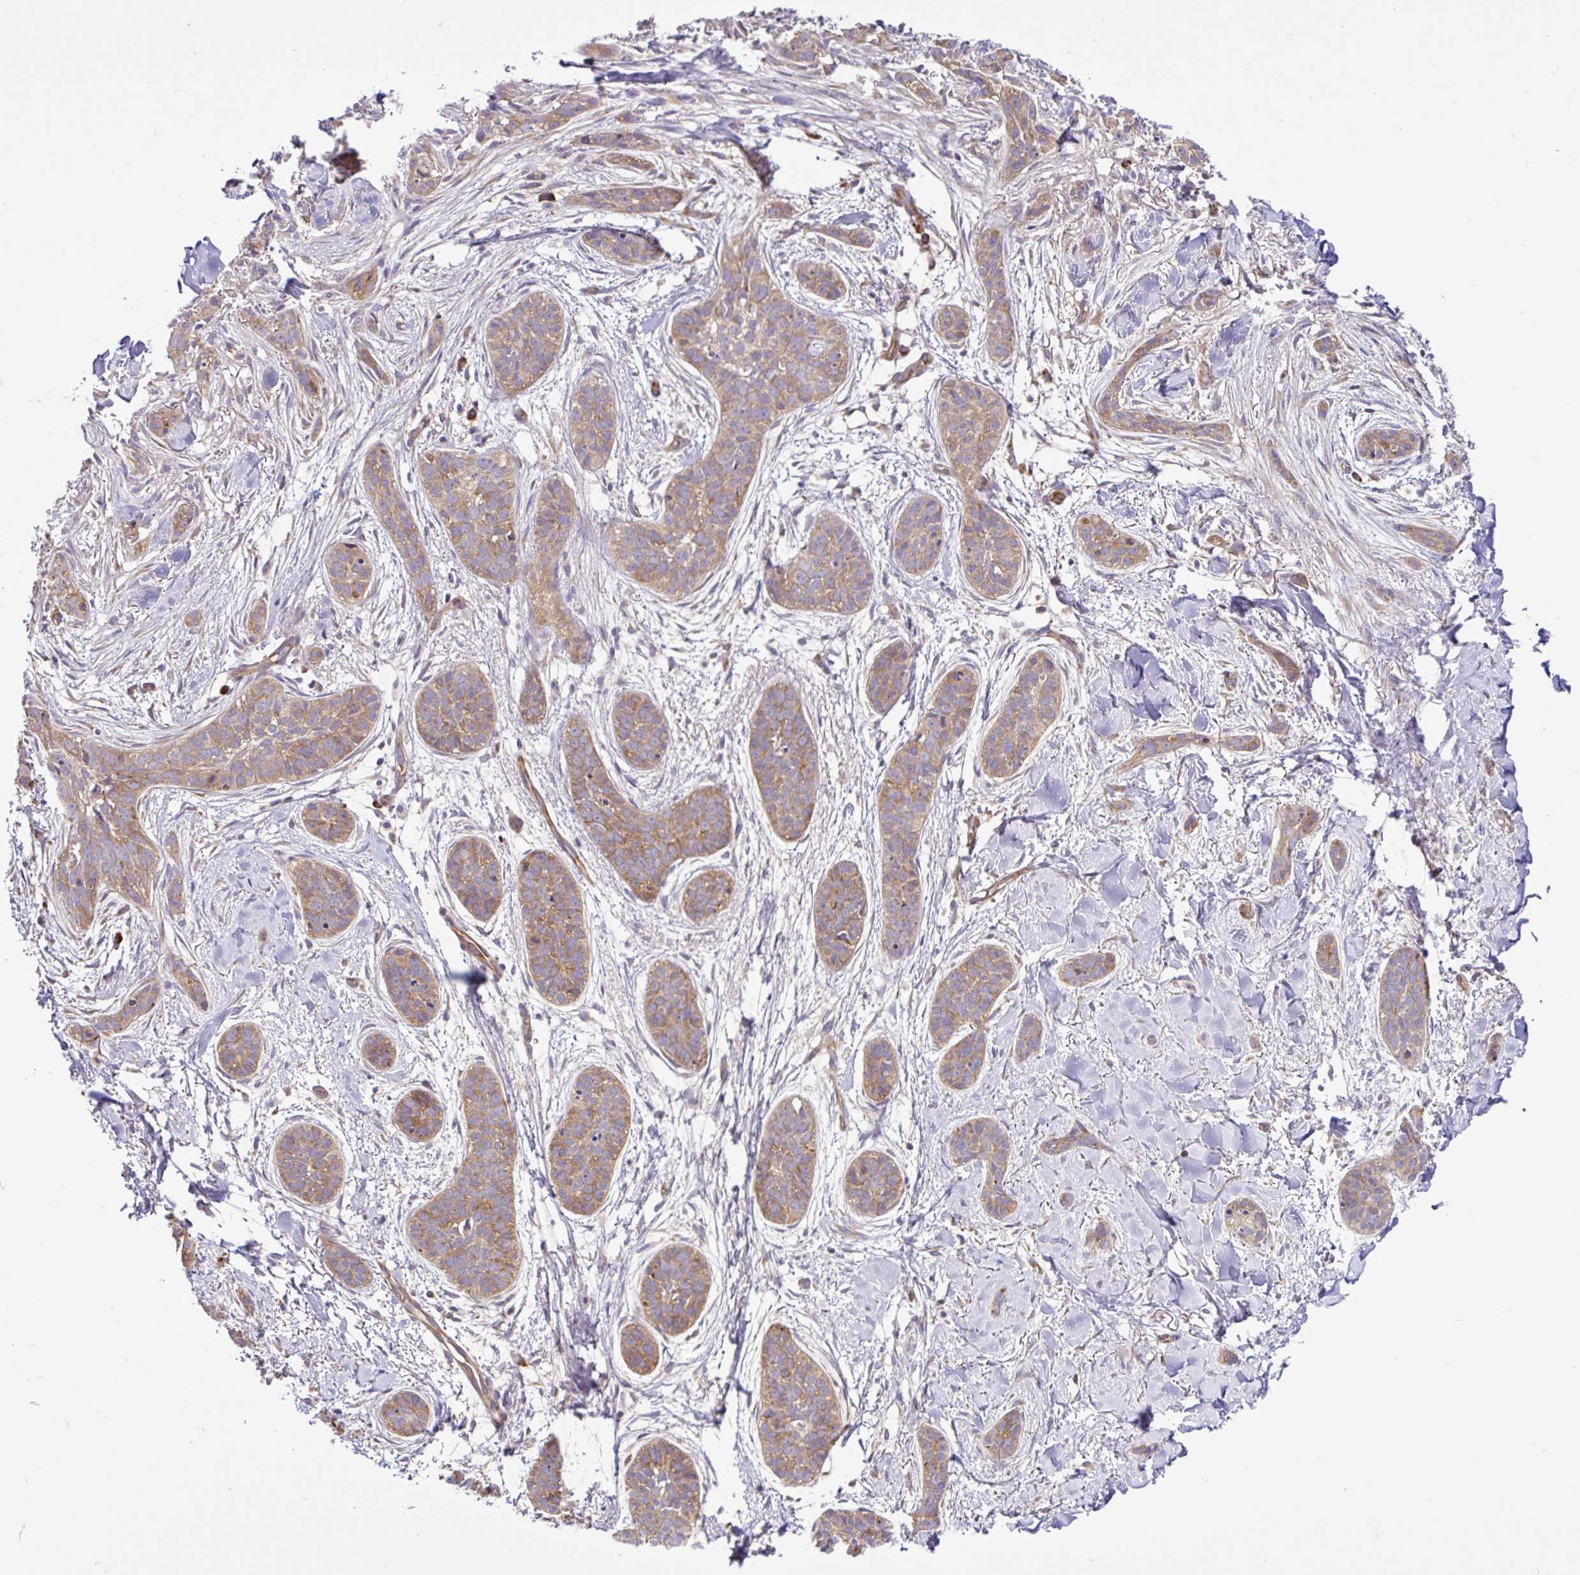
{"staining": {"intensity": "moderate", "quantity": ">75%", "location": "cytoplasmic/membranous"}, "tissue": "skin cancer", "cell_type": "Tumor cells", "image_type": "cancer", "snomed": [{"axis": "morphology", "description": "Basal cell carcinoma"}, {"axis": "topography", "description": "Skin"}], "caption": "Immunohistochemical staining of human skin cancer demonstrates medium levels of moderate cytoplasmic/membranous protein positivity in about >75% of tumor cells. (Stains: DAB in brown, nuclei in blue, Microscopy: brightfield microscopy at high magnification).", "gene": "LARS1", "patient": {"sex": "male", "age": 52}}